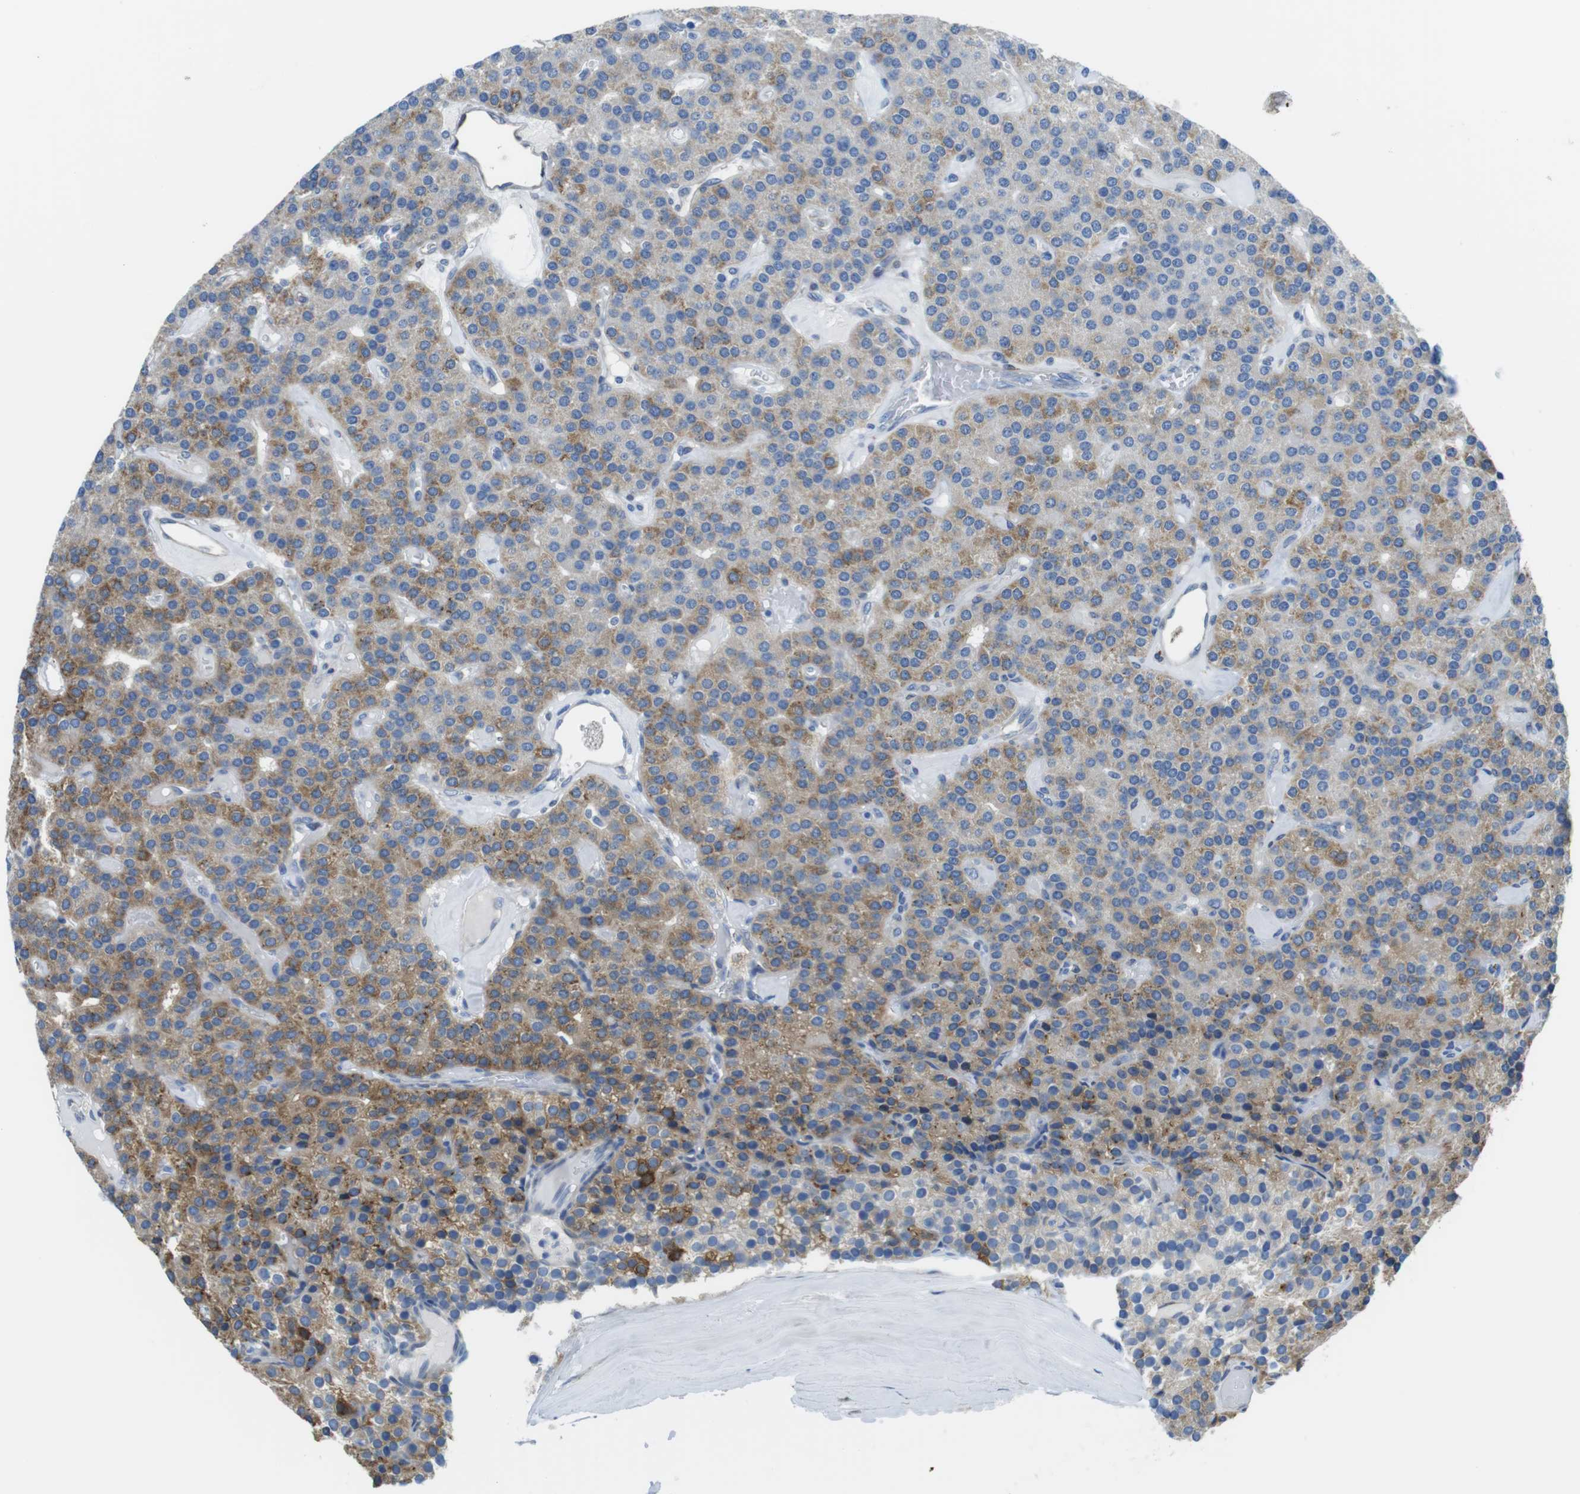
{"staining": {"intensity": "moderate", "quantity": "<25%", "location": "cytoplasmic/membranous"}, "tissue": "parathyroid gland", "cell_type": "Glandular cells", "image_type": "normal", "snomed": [{"axis": "morphology", "description": "Normal tissue, NOS"}, {"axis": "morphology", "description": "Adenoma, NOS"}, {"axis": "topography", "description": "Parathyroid gland"}], "caption": "Immunohistochemical staining of benign parathyroid gland shows <25% levels of moderate cytoplasmic/membranous protein positivity in approximately <25% of glandular cells.", "gene": "CDH8", "patient": {"sex": "female", "age": 86}}